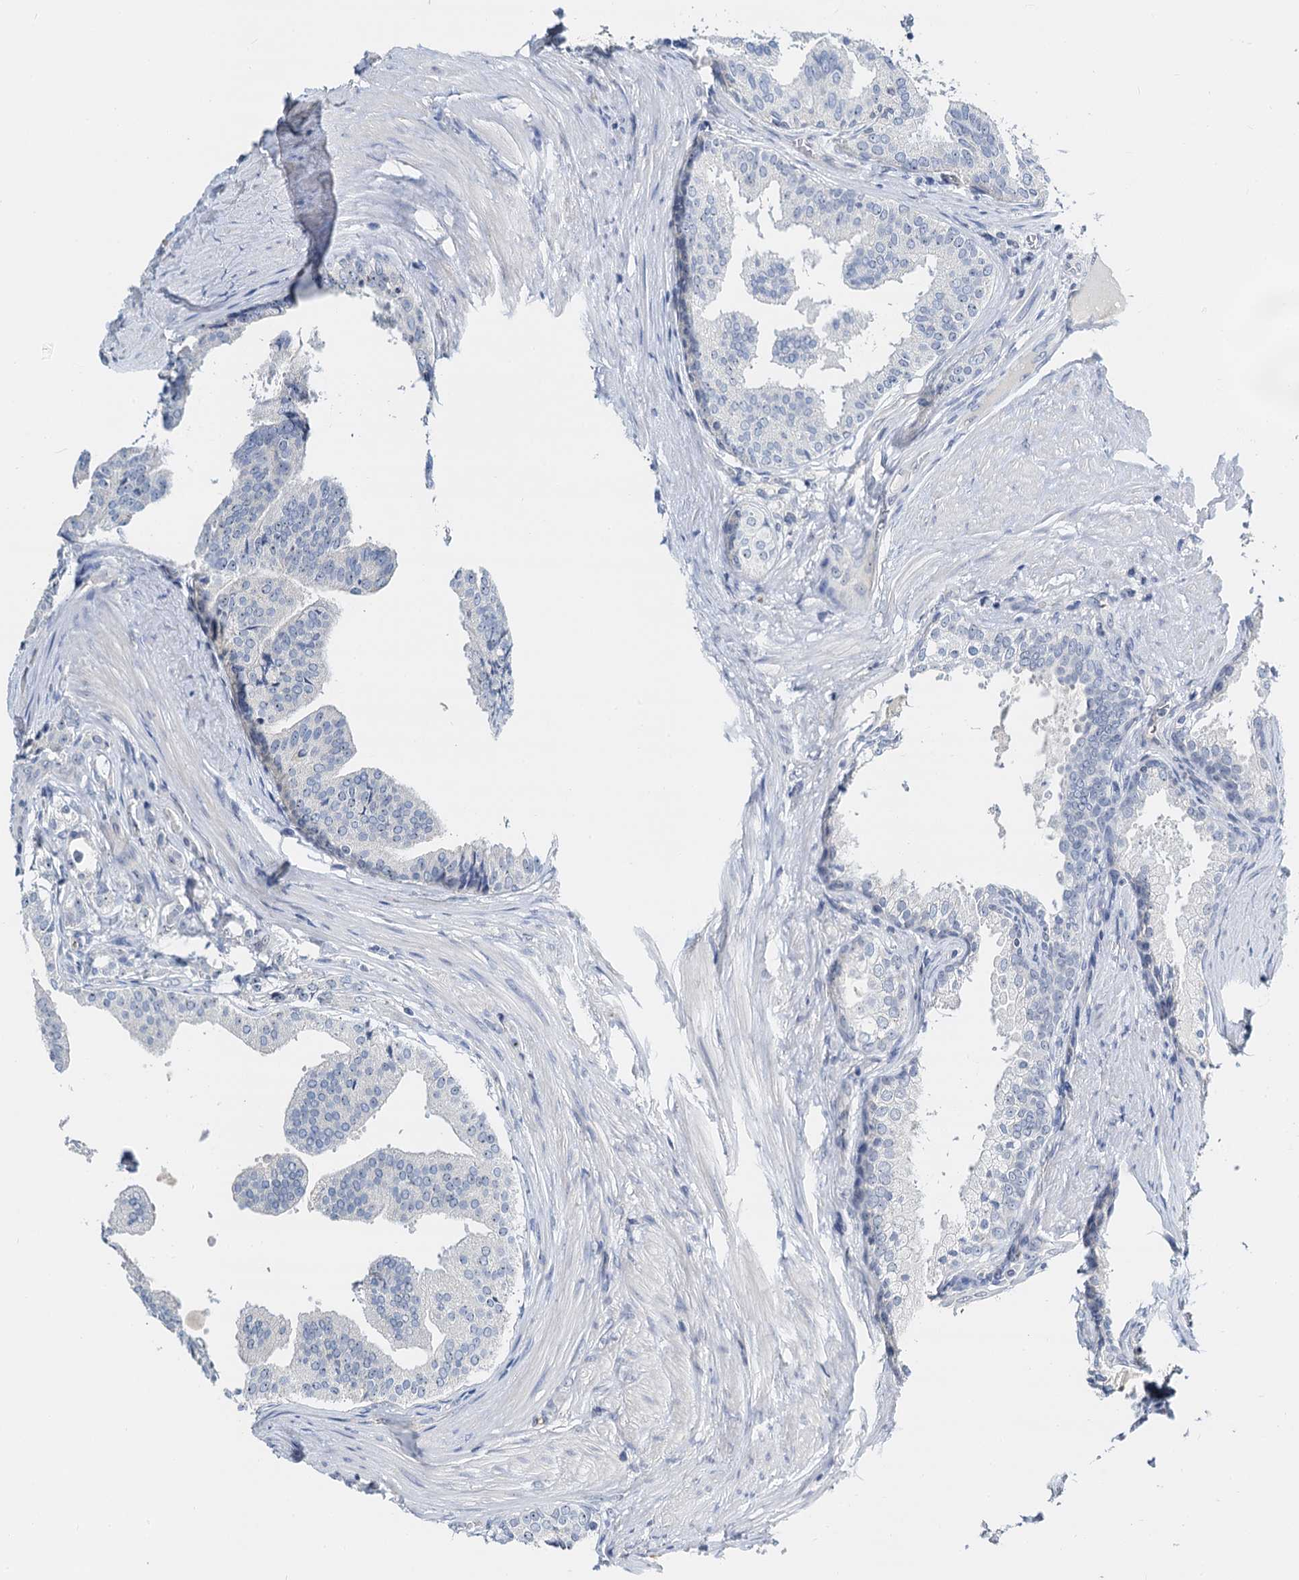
{"staining": {"intensity": "negative", "quantity": "none", "location": "none"}, "tissue": "prostate cancer", "cell_type": "Tumor cells", "image_type": "cancer", "snomed": [{"axis": "morphology", "description": "Adenocarcinoma, High grade"}, {"axis": "topography", "description": "Prostate"}], "caption": "The image exhibits no staining of tumor cells in adenocarcinoma (high-grade) (prostate).", "gene": "NOP2", "patient": {"sex": "male", "age": 63}}